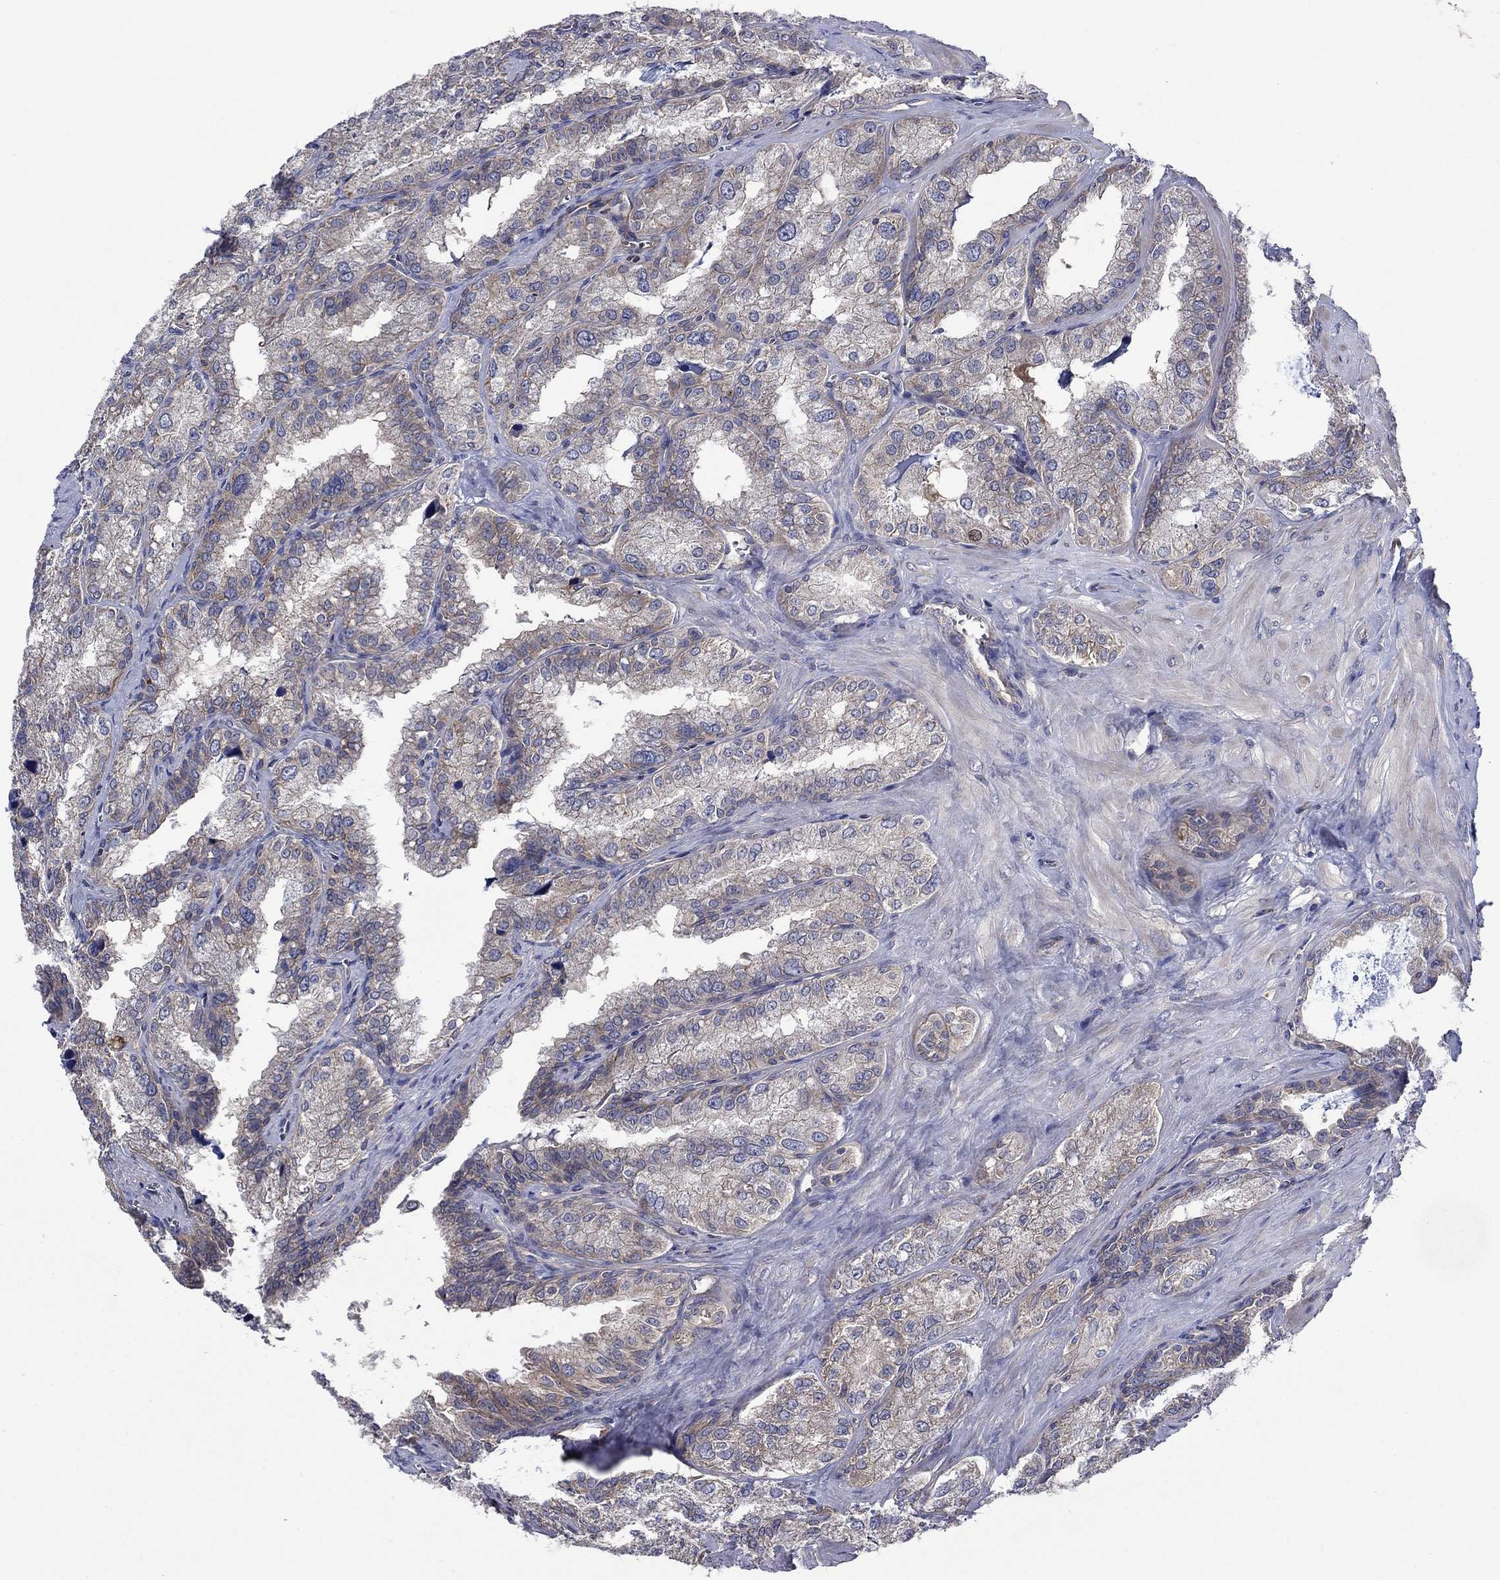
{"staining": {"intensity": "weak", "quantity": "<25%", "location": "cytoplasmic/membranous"}, "tissue": "seminal vesicle", "cell_type": "Glandular cells", "image_type": "normal", "snomed": [{"axis": "morphology", "description": "Normal tissue, NOS"}, {"axis": "topography", "description": "Seminal veicle"}], "caption": "The IHC image has no significant positivity in glandular cells of seminal vesicle. (DAB (3,3'-diaminobenzidine) IHC visualized using brightfield microscopy, high magnification).", "gene": "KIF22", "patient": {"sex": "male", "age": 57}}